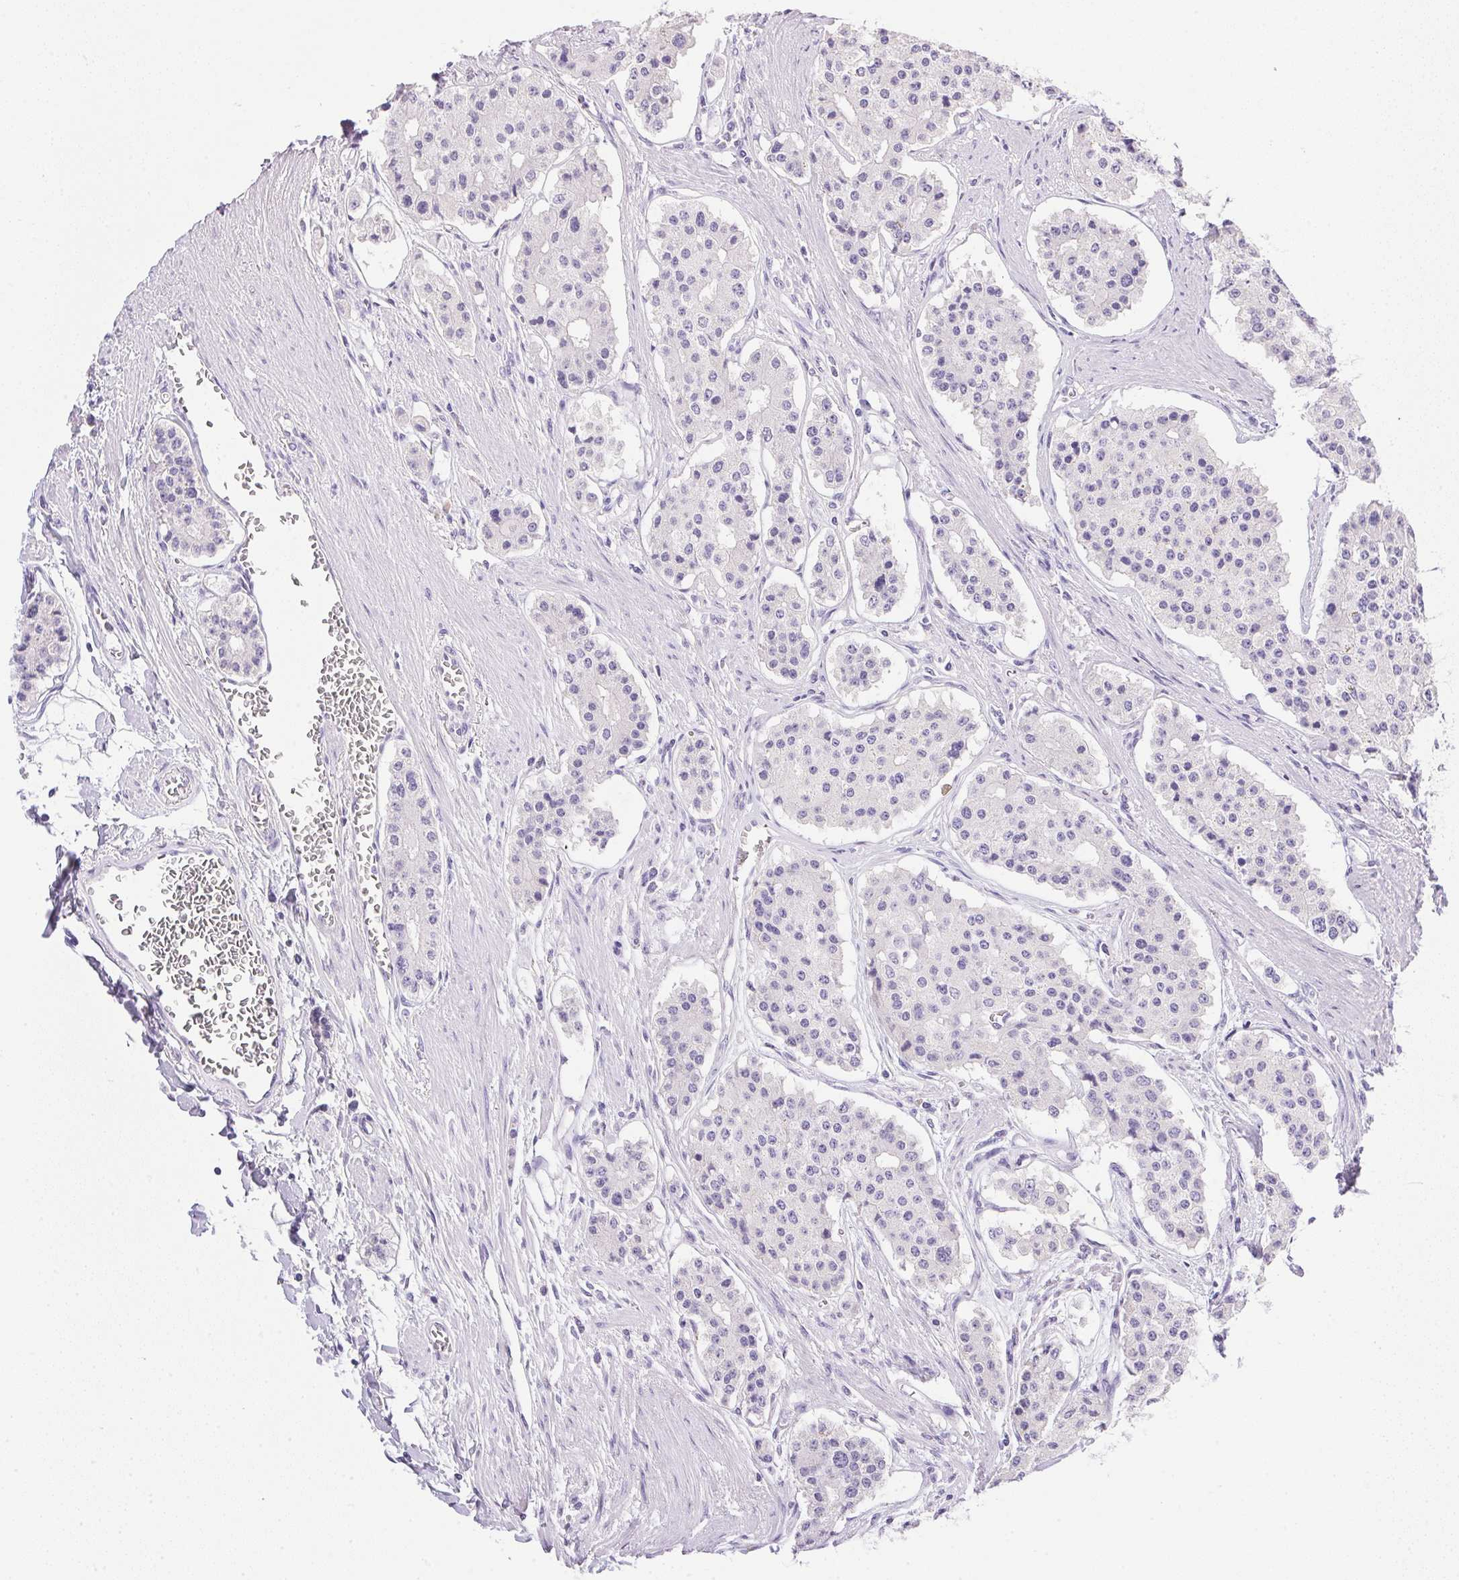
{"staining": {"intensity": "negative", "quantity": "none", "location": "none"}, "tissue": "carcinoid", "cell_type": "Tumor cells", "image_type": "cancer", "snomed": [{"axis": "morphology", "description": "Carcinoid, malignant, NOS"}, {"axis": "topography", "description": "Small intestine"}], "caption": "High power microscopy photomicrograph of an immunohistochemistry (IHC) micrograph of carcinoid, revealing no significant positivity in tumor cells.", "gene": "ATP6V0A4", "patient": {"sex": "female", "age": 65}}